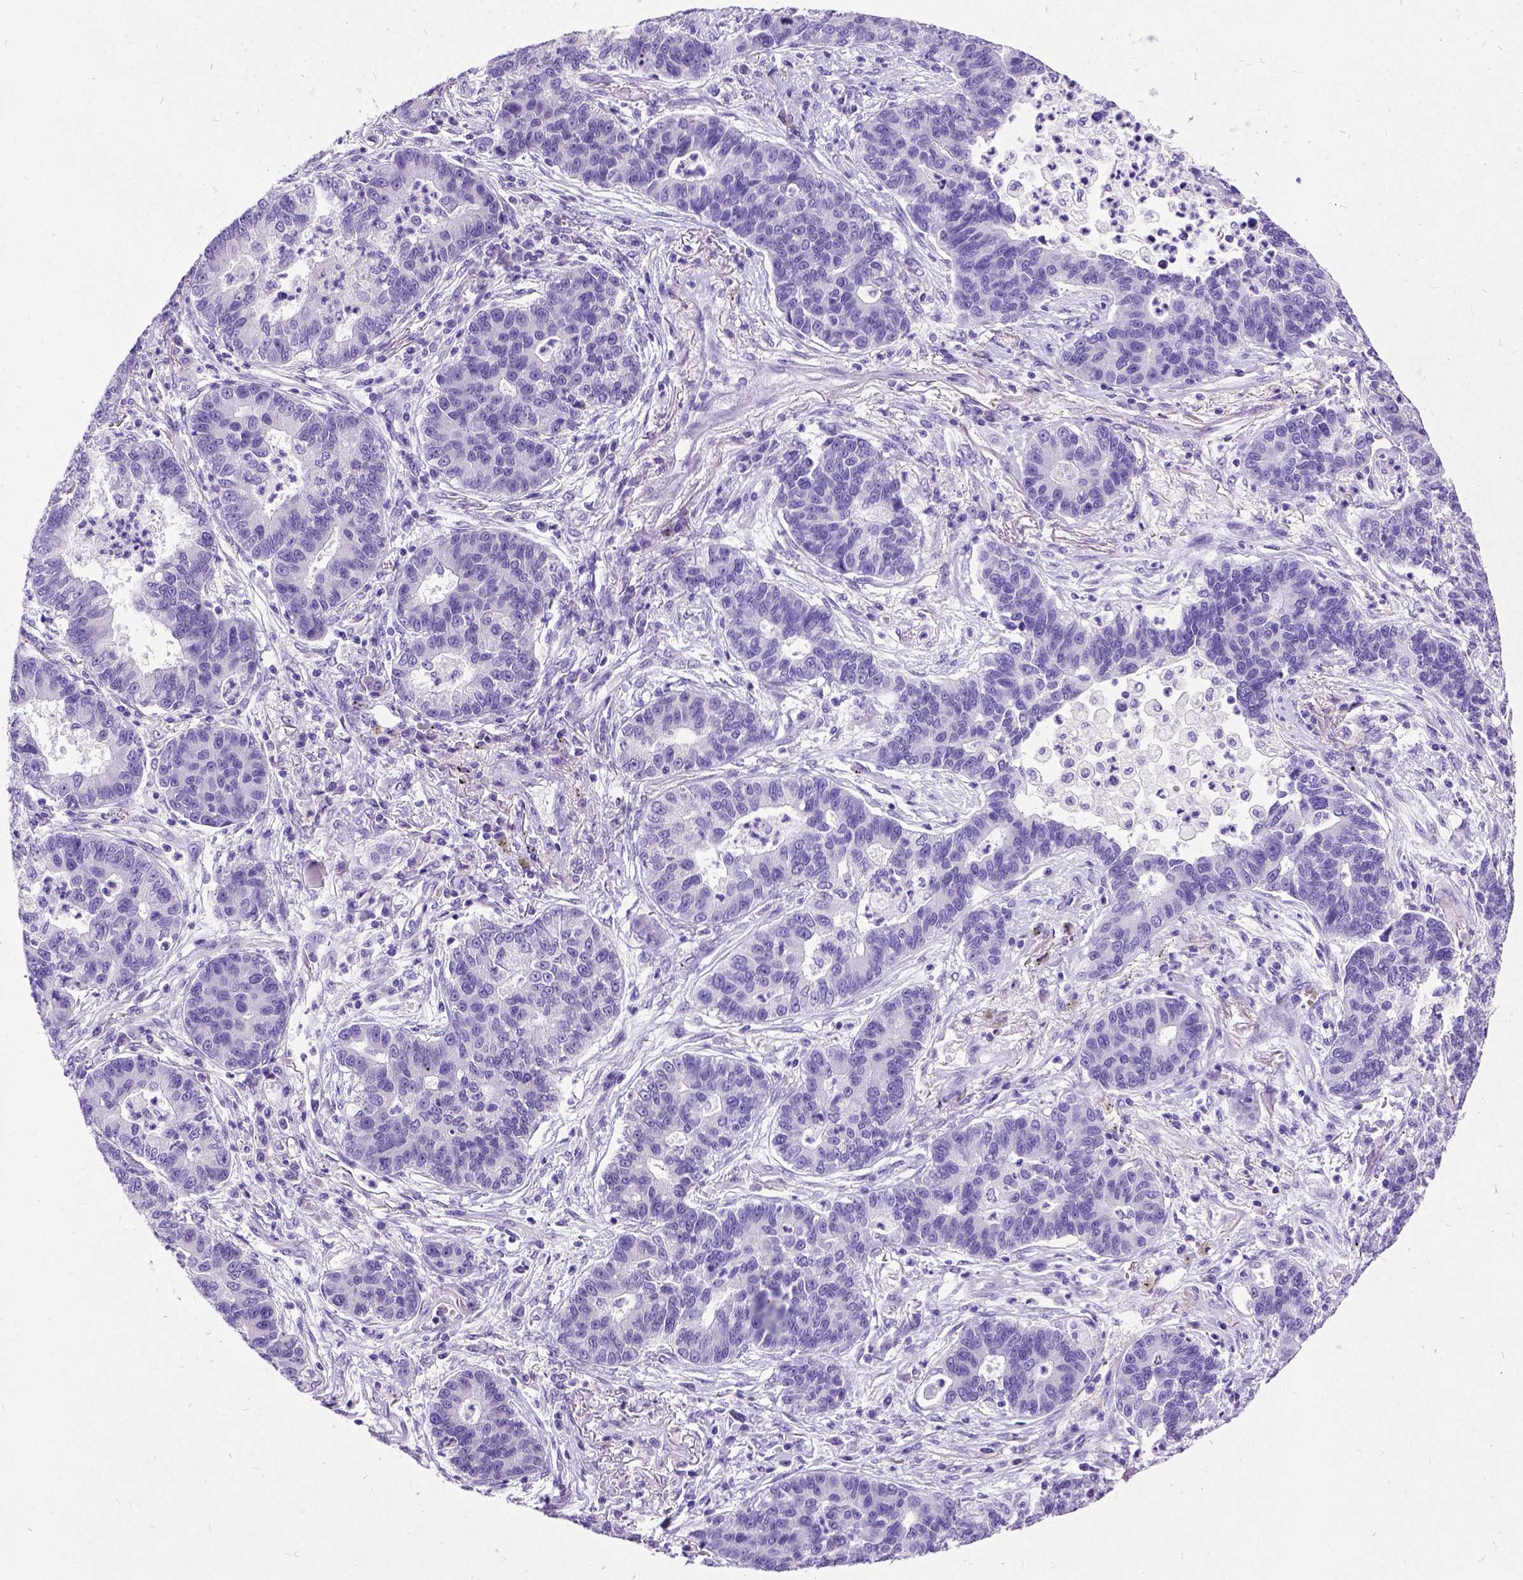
{"staining": {"intensity": "negative", "quantity": "none", "location": "none"}, "tissue": "lung cancer", "cell_type": "Tumor cells", "image_type": "cancer", "snomed": [{"axis": "morphology", "description": "Adenocarcinoma, NOS"}, {"axis": "topography", "description": "Lung"}], "caption": "Immunohistochemical staining of human lung adenocarcinoma reveals no significant expression in tumor cells. The staining is performed using DAB (3,3'-diaminobenzidine) brown chromogen with nuclei counter-stained in using hematoxylin.", "gene": "NEUROD4", "patient": {"sex": "female", "age": 57}}